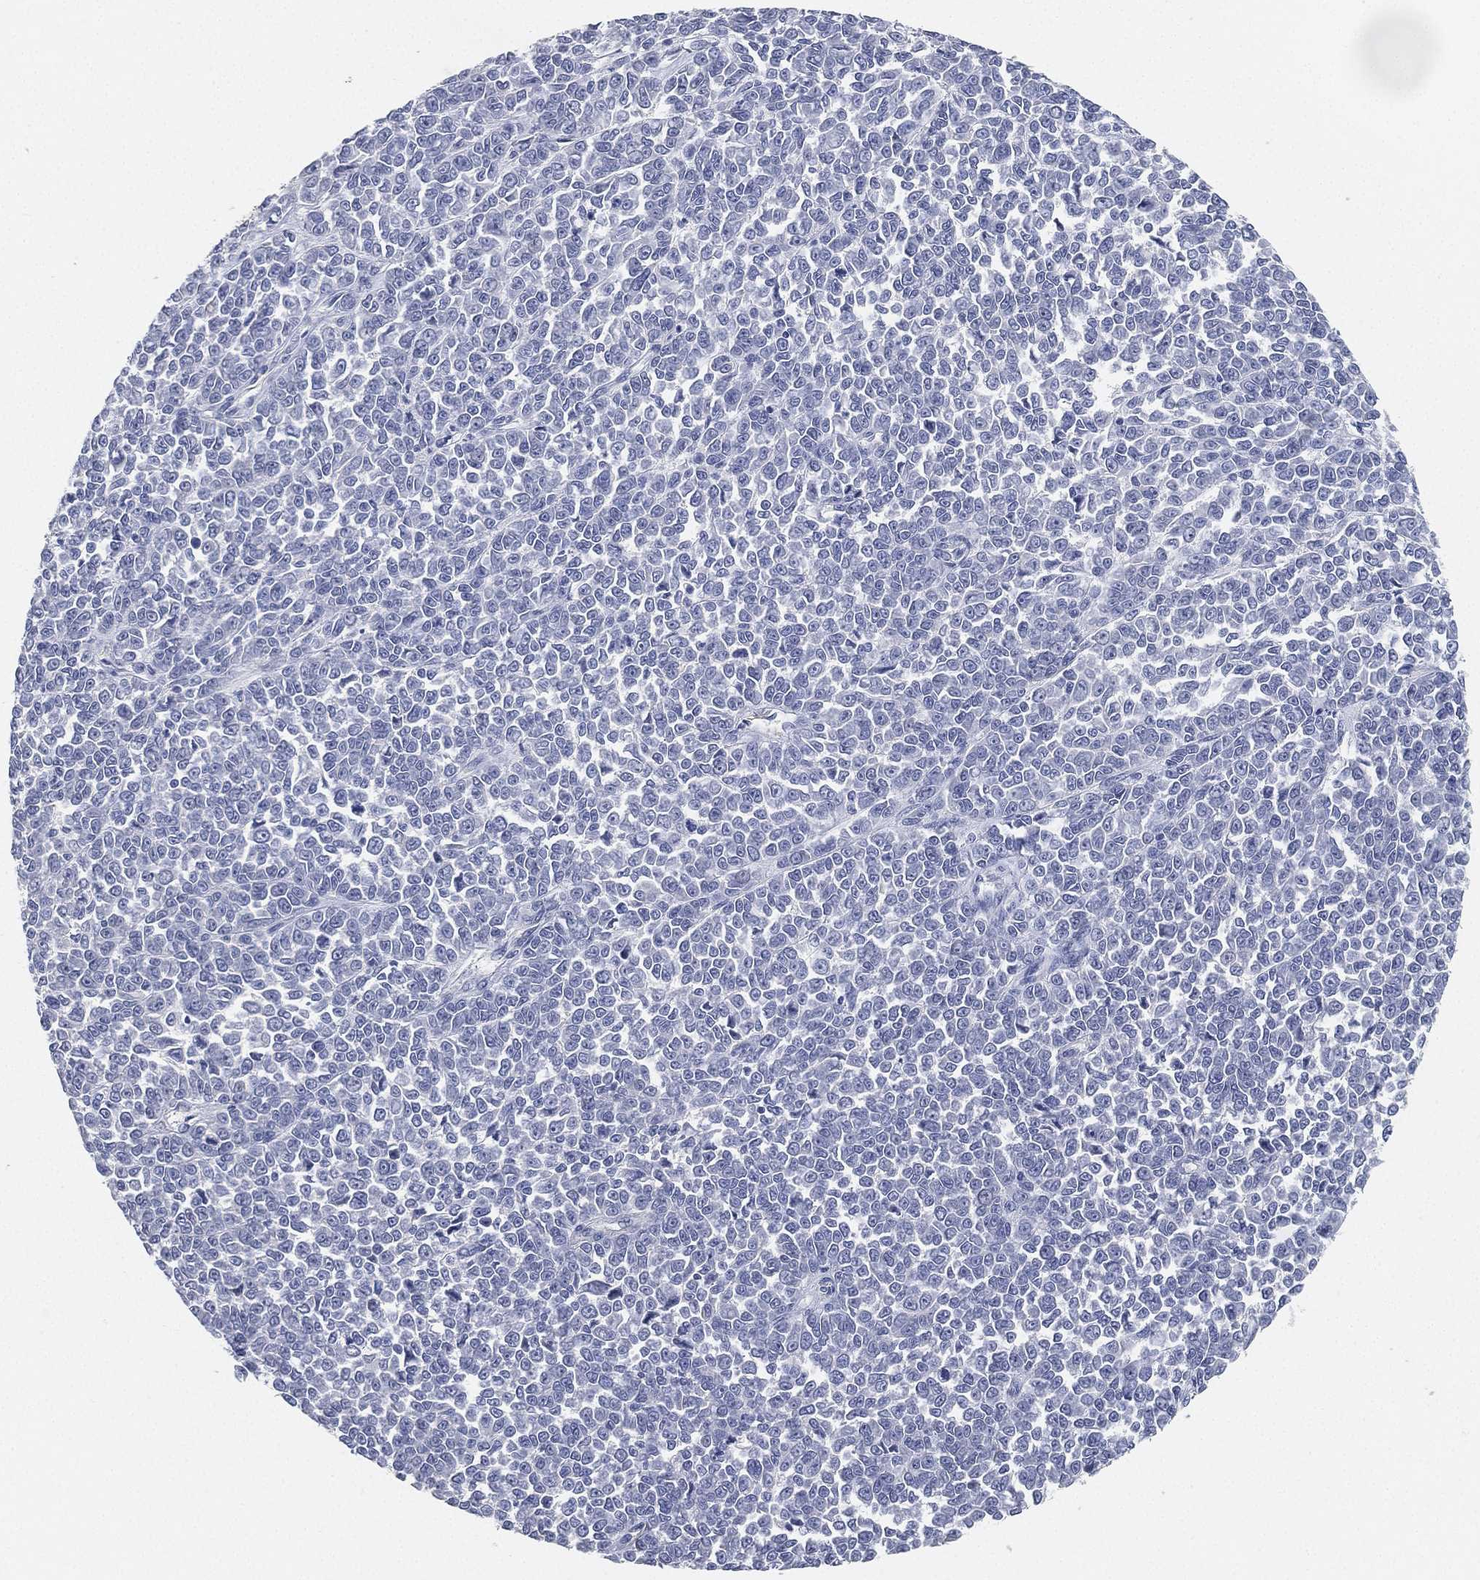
{"staining": {"intensity": "negative", "quantity": "none", "location": "none"}, "tissue": "melanoma", "cell_type": "Tumor cells", "image_type": "cancer", "snomed": [{"axis": "morphology", "description": "Malignant melanoma, NOS"}, {"axis": "topography", "description": "Skin"}], "caption": "An IHC photomicrograph of malignant melanoma is shown. There is no staining in tumor cells of malignant melanoma.", "gene": "GPR61", "patient": {"sex": "female", "age": 95}}